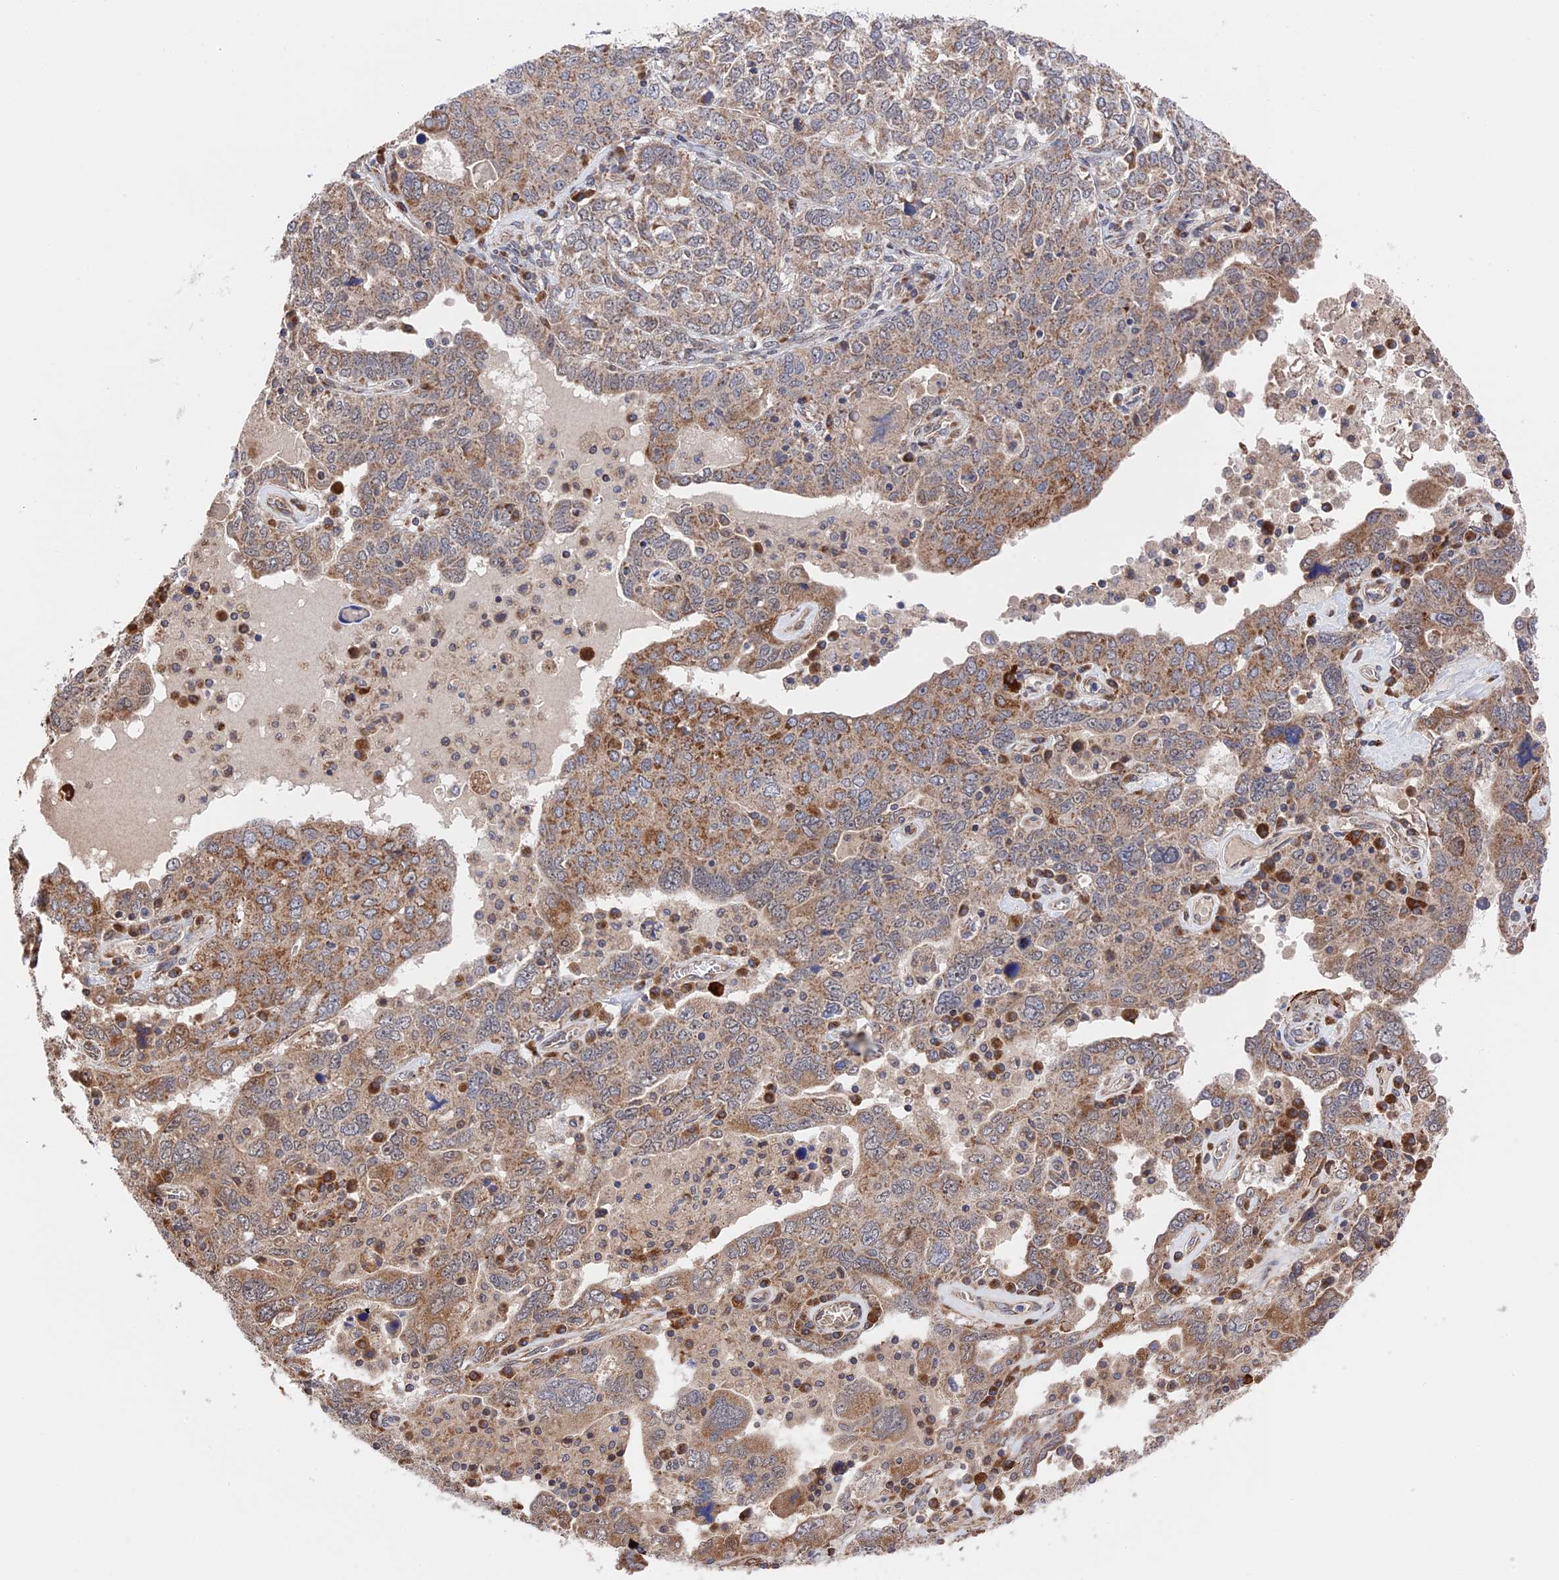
{"staining": {"intensity": "moderate", "quantity": ">75%", "location": "cytoplasmic/membranous"}, "tissue": "ovarian cancer", "cell_type": "Tumor cells", "image_type": "cancer", "snomed": [{"axis": "morphology", "description": "Carcinoma, endometroid"}, {"axis": "topography", "description": "Ovary"}], "caption": "There is medium levels of moderate cytoplasmic/membranous positivity in tumor cells of ovarian cancer, as demonstrated by immunohistochemical staining (brown color).", "gene": "ZNF320", "patient": {"sex": "female", "age": 62}}